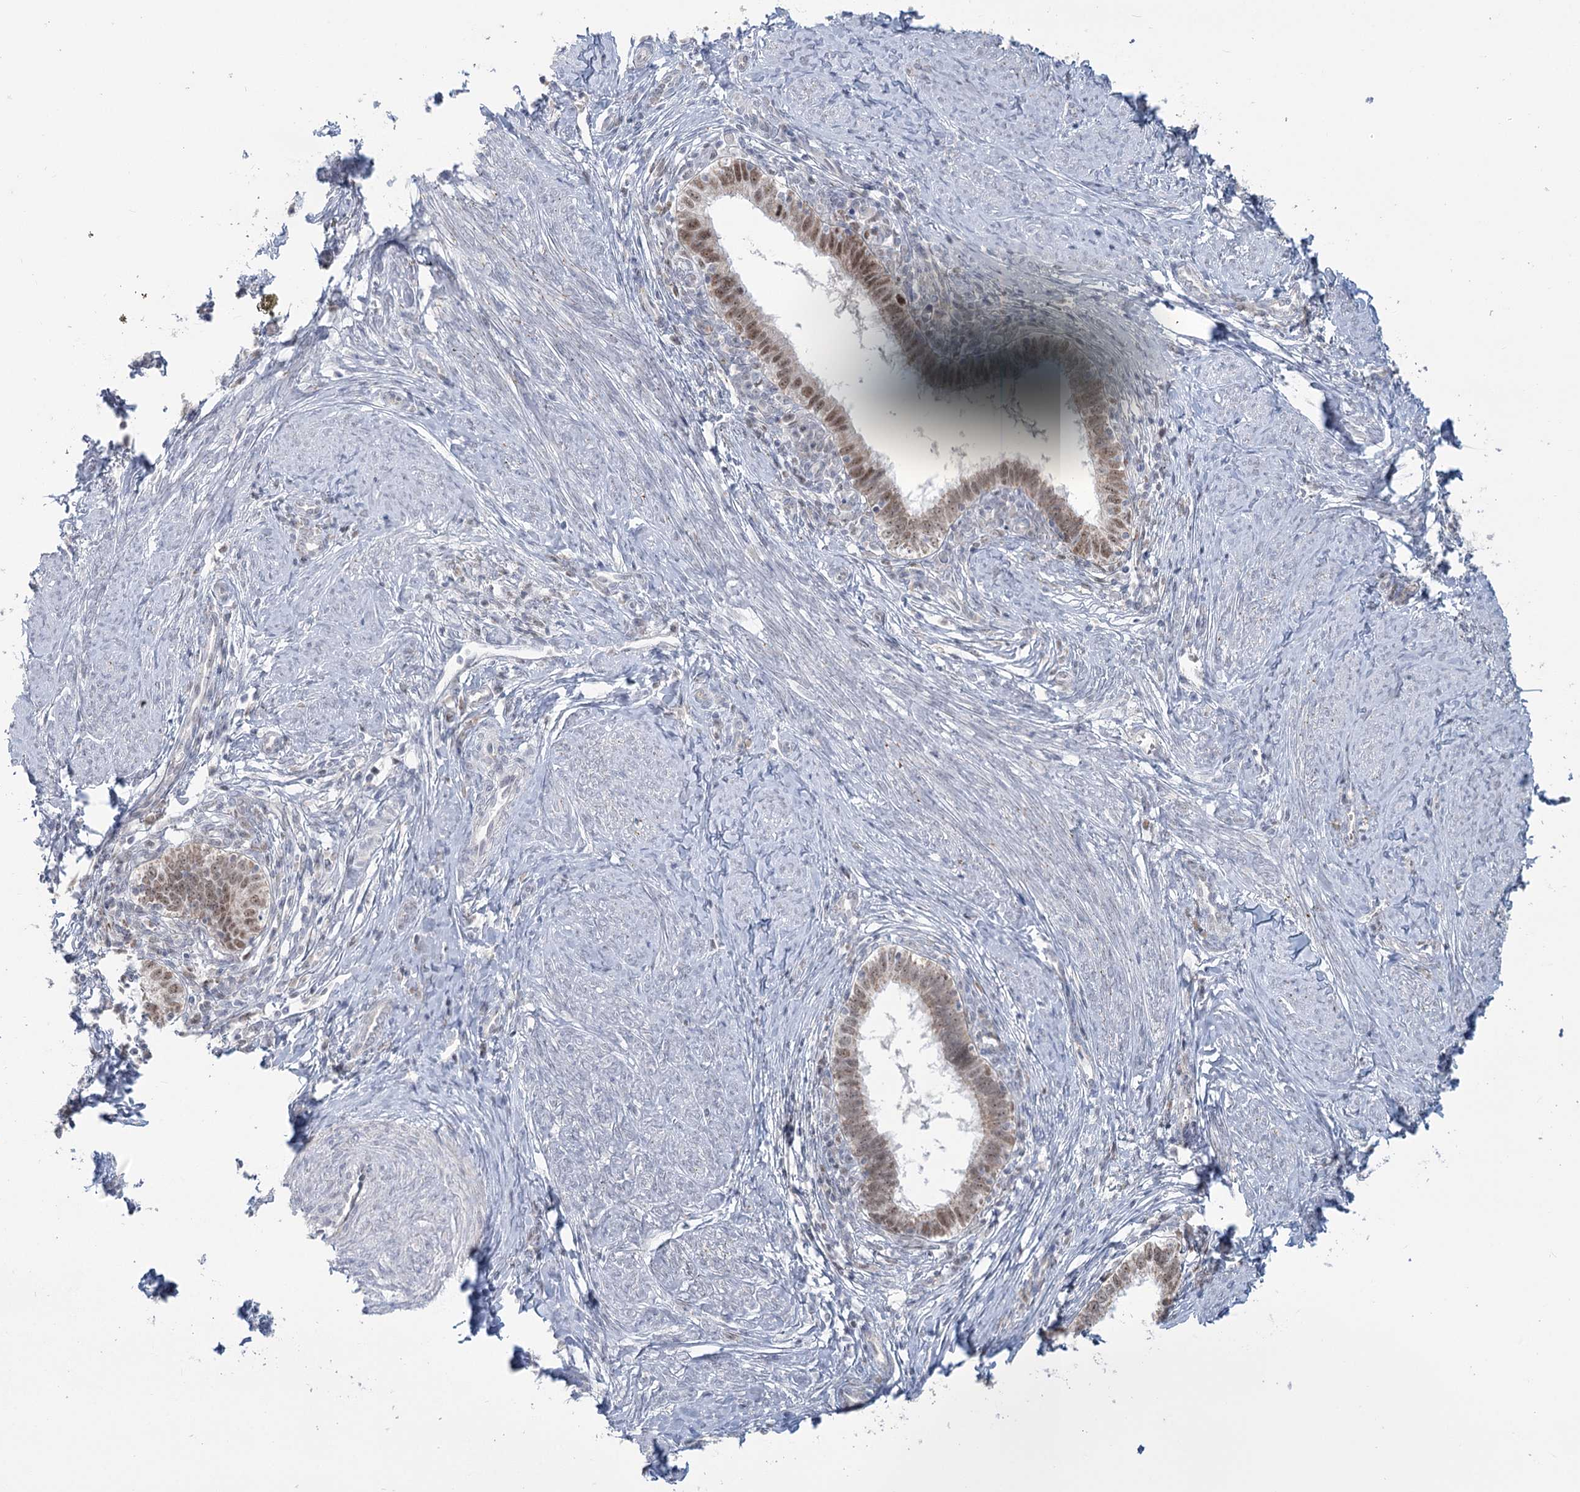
{"staining": {"intensity": "moderate", "quantity": ">75%", "location": "nuclear"}, "tissue": "cervical cancer", "cell_type": "Tumor cells", "image_type": "cancer", "snomed": [{"axis": "morphology", "description": "Adenocarcinoma, NOS"}, {"axis": "topography", "description": "Cervix"}], "caption": "A micrograph of cervical adenocarcinoma stained for a protein shows moderate nuclear brown staining in tumor cells.", "gene": "MTG1", "patient": {"sex": "female", "age": 36}}